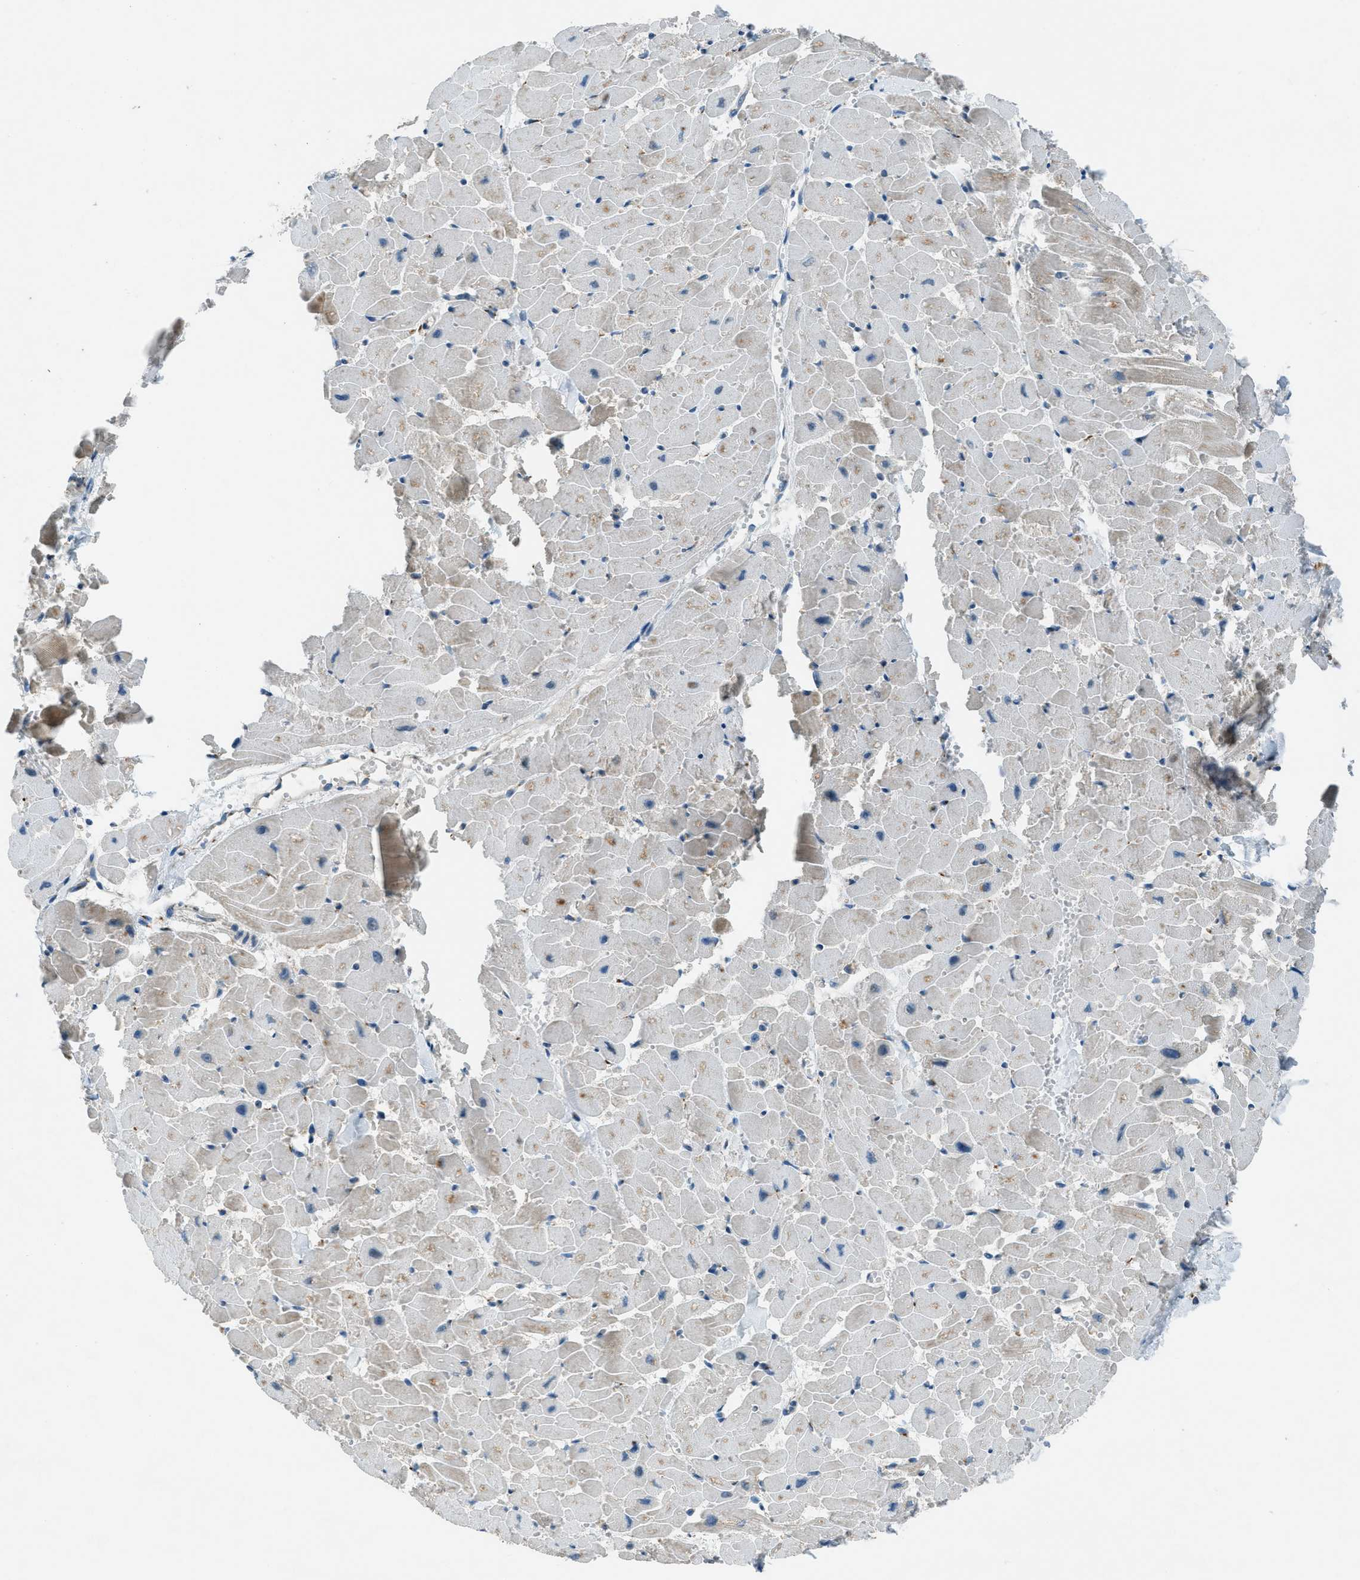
{"staining": {"intensity": "weak", "quantity": "<25%", "location": "cytoplasmic/membranous"}, "tissue": "heart muscle", "cell_type": "Cardiomyocytes", "image_type": "normal", "snomed": [{"axis": "morphology", "description": "Normal tissue, NOS"}, {"axis": "topography", "description": "Heart"}], "caption": "IHC micrograph of normal heart muscle: heart muscle stained with DAB (3,3'-diaminobenzidine) displays no significant protein expression in cardiomyocytes. (Stains: DAB immunohistochemistry with hematoxylin counter stain, Microscopy: brightfield microscopy at high magnification).", "gene": "BCKDK", "patient": {"sex": "female", "age": 19}}